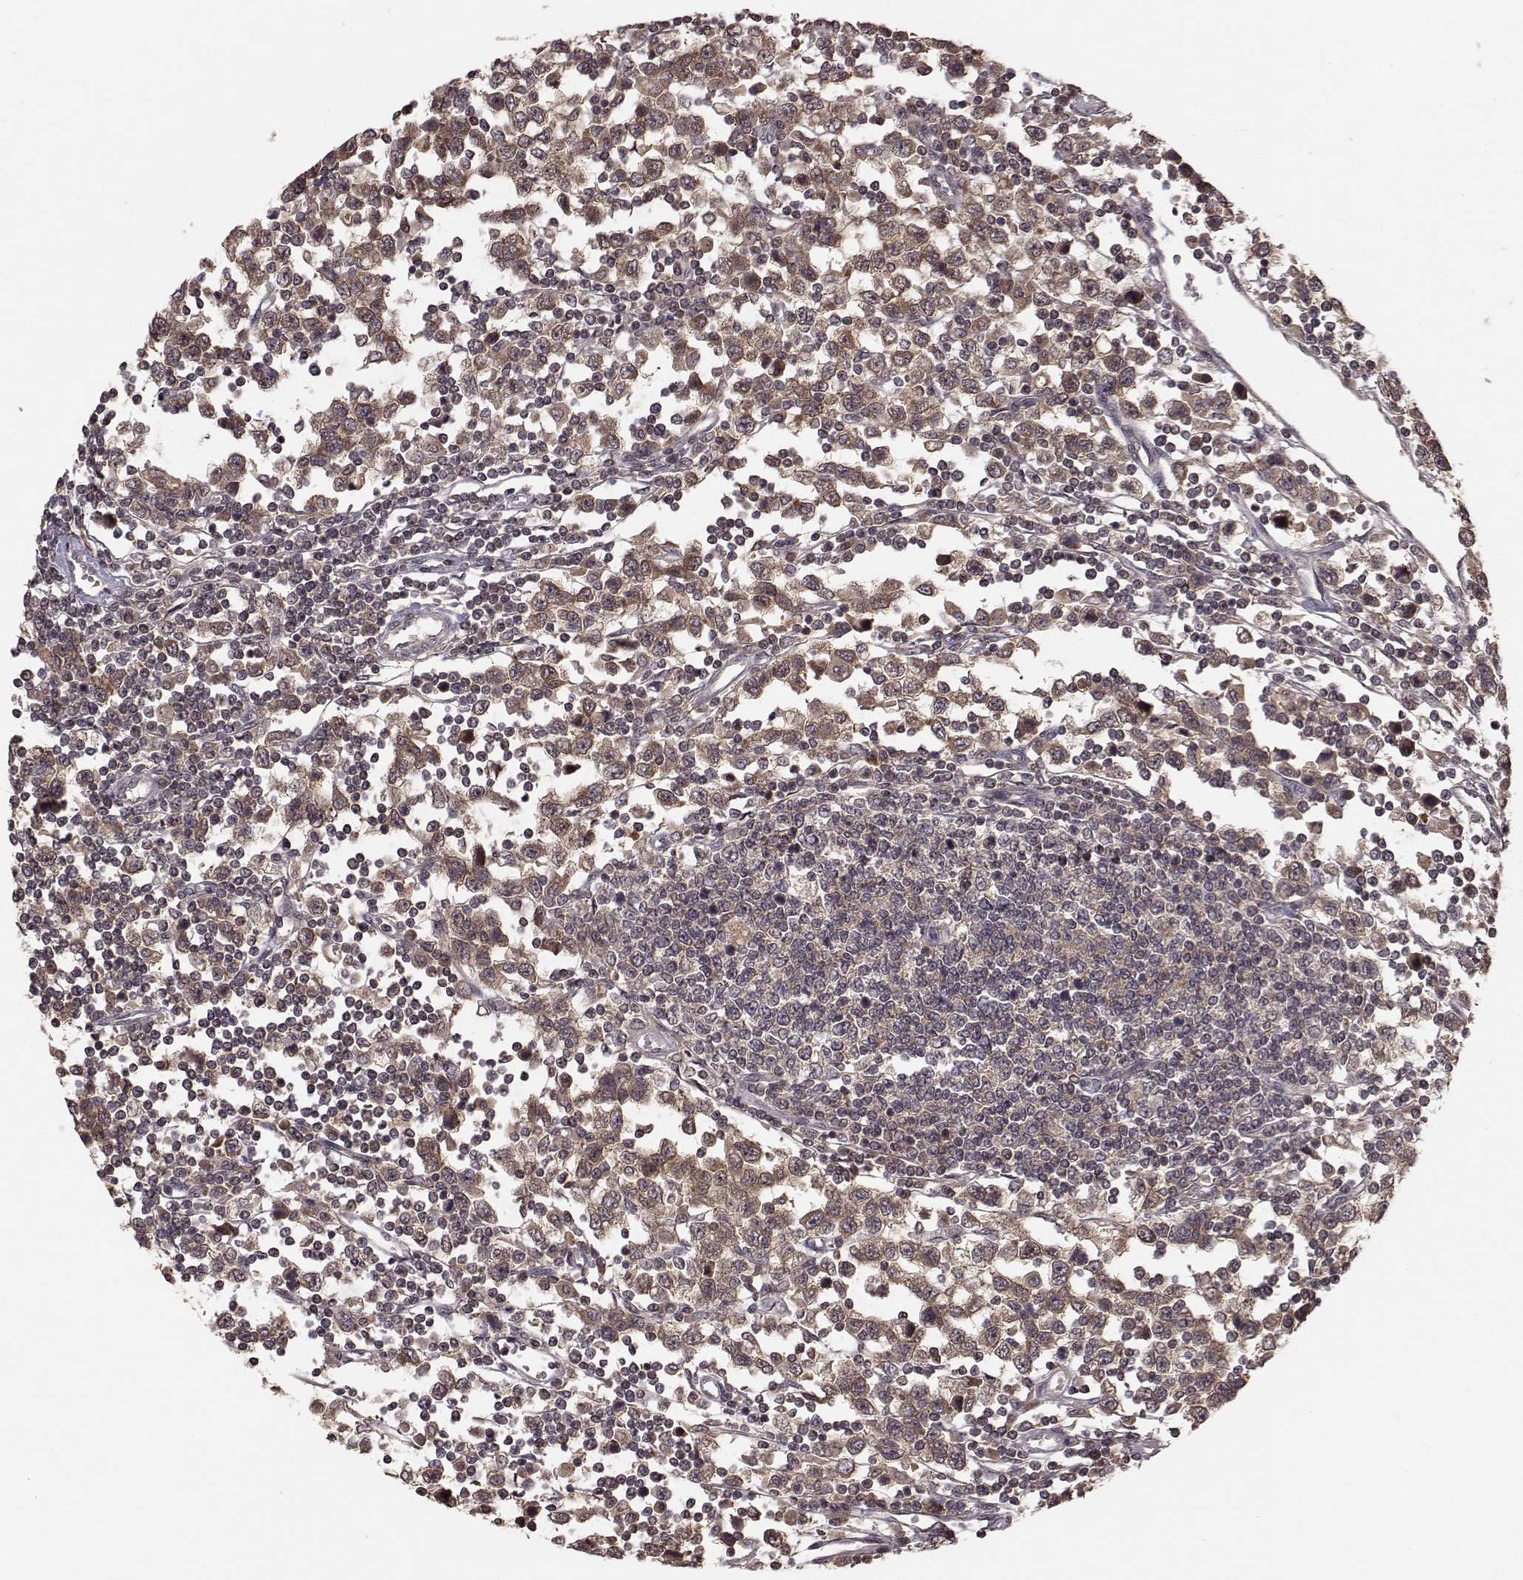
{"staining": {"intensity": "moderate", "quantity": "25%-75%", "location": "cytoplasmic/membranous"}, "tissue": "testis cancer", "cell_type": "Tumor cells", "image_type": "cancer", "snomed": [{"axis": "morphology", "description": "Seminoma, NOS"}, {"axis": "topography", "description": "Testis"}], "caption": "This is an image of IHC staining of testis cancer (seminoma), which shows moderate expression in the cytoplasmic/membranous of tumor cells.", "gene": "PLEKHG3", "patient": {"sex": "male", "age": 34}}